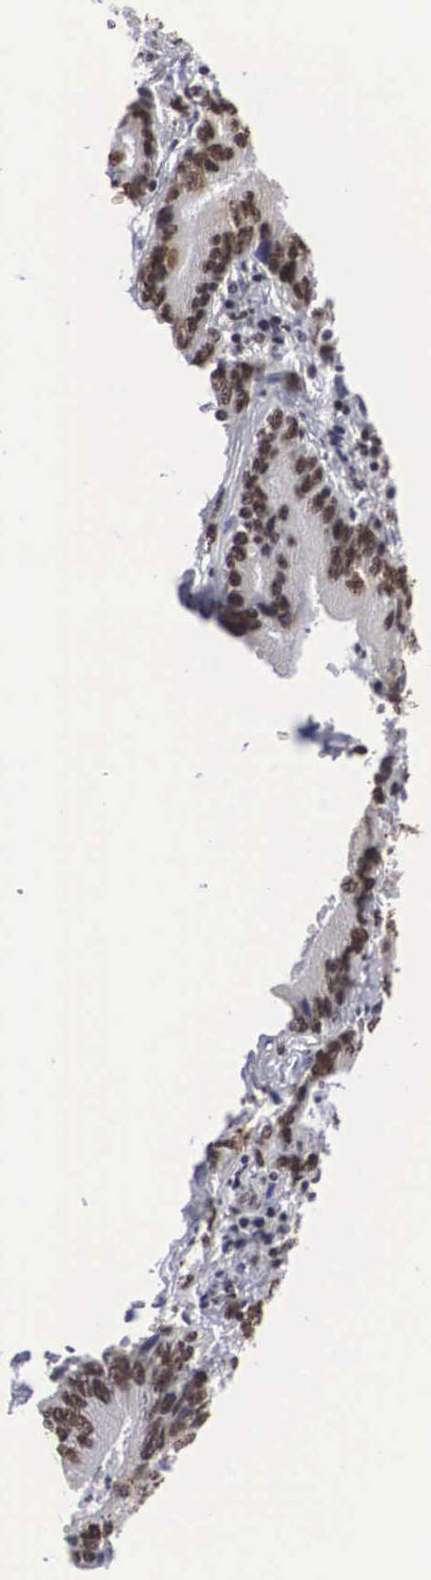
{"staining": {"intensity": "moderate", "quantity": ">75%", "location": "nuclear"}, "tissue": "stomach cancer", "cell_type": "Tumor cells", "image_type": "cancer", "snomed": [{"axis": "morphology", "description": "Adenocarcinoma, NOS"}, {"axis": "topography", "description": "Stomach, upper"}], "caption": "Moderate nuclear expression is seen in approximately >75% of tumor cells in adenocarcinoma (stomach).", "gene": "ACIN1", "patient": {"sex": "male", "age": 63}}